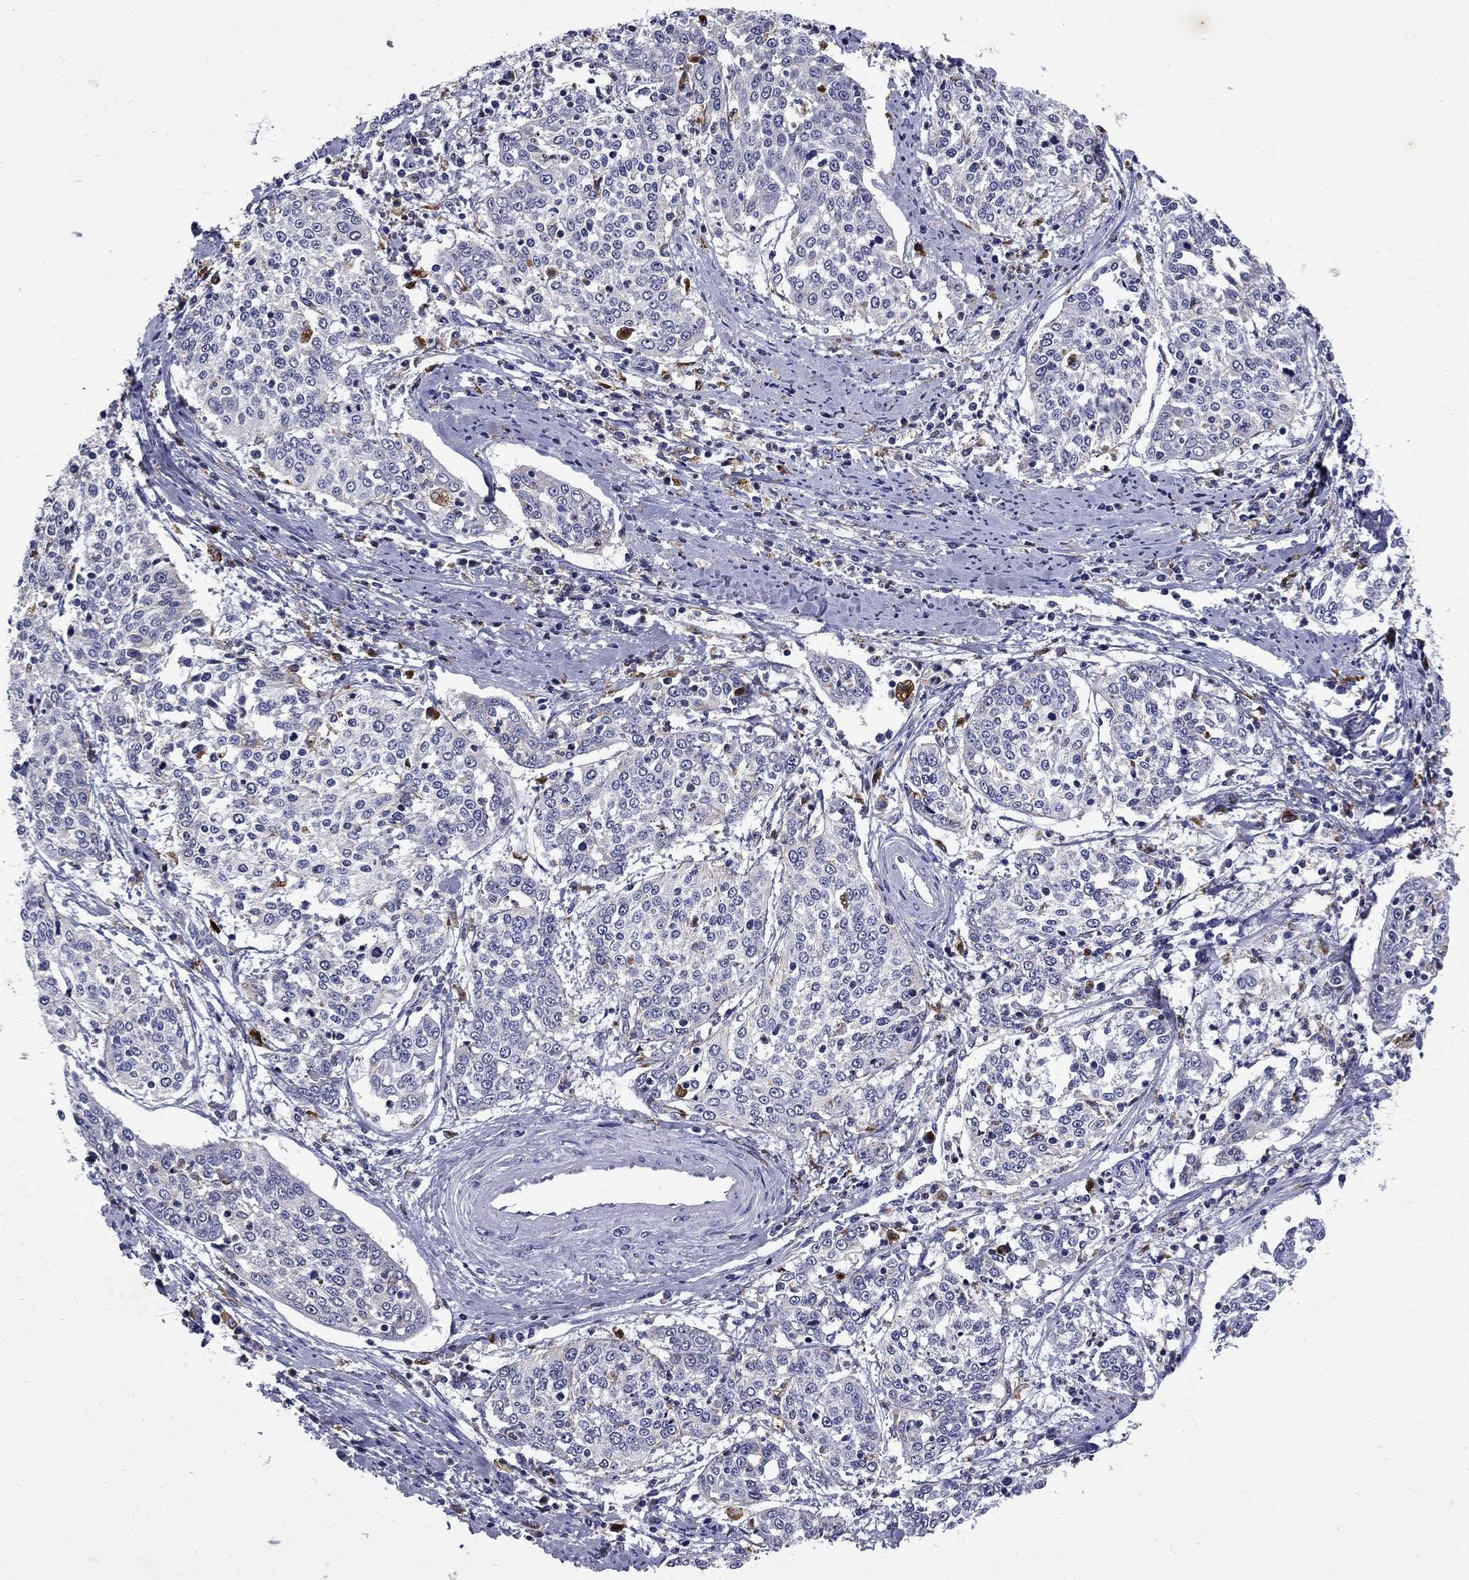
{"staining": {"intensity": "negative", "quantity": "none", "location": "none"}, "tissue": "cervical cancer", "cell_type": "Tumor cells", "image_type": "cancer", "snomed": [{"axis": "morphology", "description": "Squamous cell carcinoma, NOS"}, {"axis": "topography", "description": "Cervix"}], "caption": "Human squamous cell carcinoma (cervical) stained for a protein using IHC exhibits no staining in tumor cells.", "gene": "MADCAM1", "patient": {"sex": "female", "age": 41}}